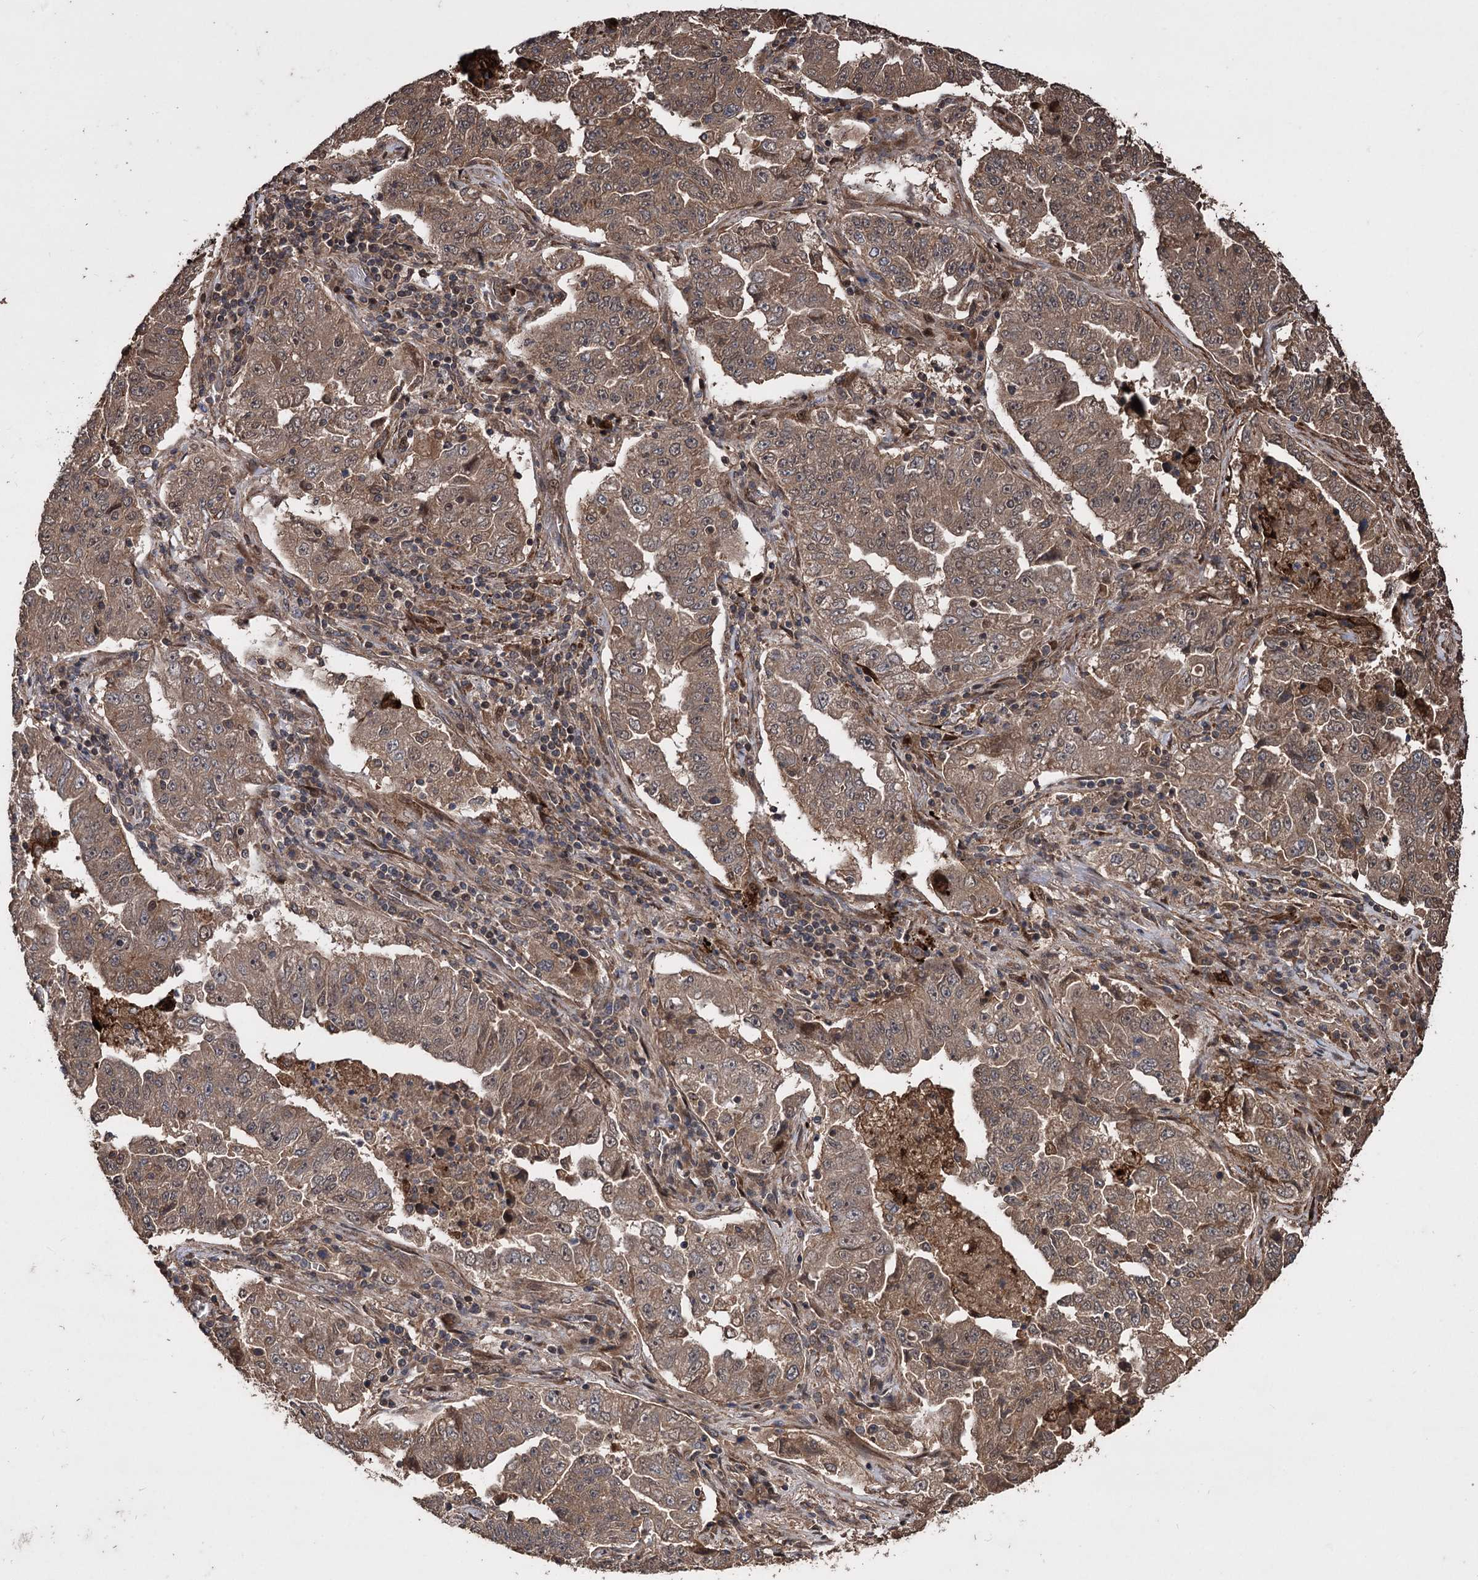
{"staining": {"intensity": "moderate", "quantity": ">75%", "location": "cytoplasmic/membranous"}, "tissue": "lung cancer", "cell_type": "Tumor cells", "image_type": "cancer", "snomed": [{"axis": "morphology", "description": "Adenocarcinoma, NOS"}, {"axis": "topography", "description": "Lung"}], "caption": "Protein expression analysis of lung adenocarcinoma shows moderate cytoplasmic/membranous positivity in approximately >75% of tumor cells.", "gene": "RASSF3", "patient": {"sex": "female", "age": 51}}